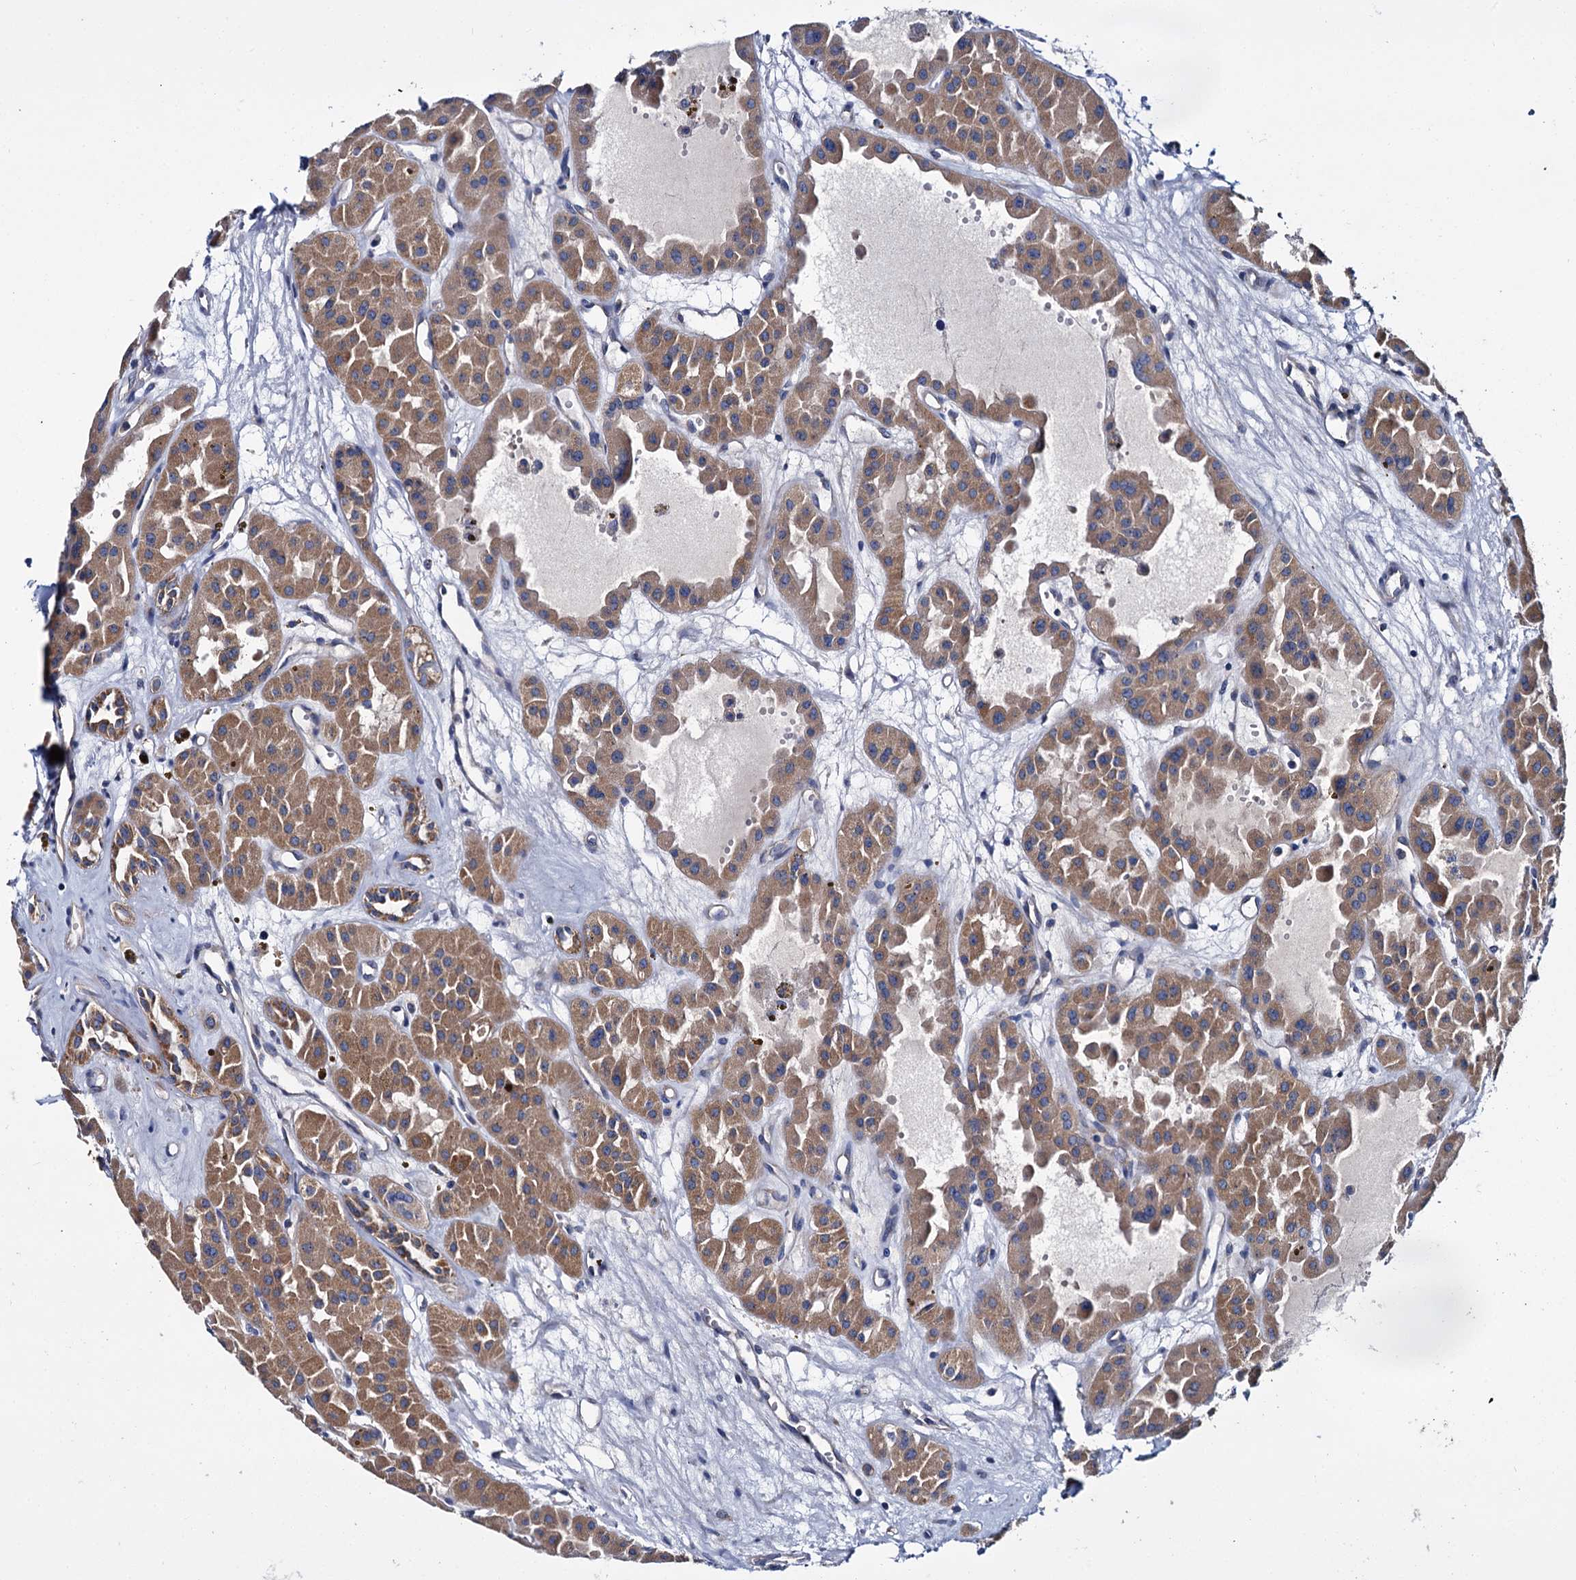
{"staining": {"intensity": "moderate", "quantity": ">75%", "location": "cytoplasmic/membranous"}, "tissue": "renal cancer", "cell_type": "Tumor cells", "image_type": "cancer", "snomed": [{"axis": "morphology", "description": "Carcinoma, NOS"}, {"axis": "topography", "description": "Kidney"}], "caption": "Protein expression analysis of human renal cancer reveals moderate cytoplasmic/membranous positivity in about >75% of tumor cells.", "gene": "CEP295", "patient": {"sex": "female", "age": 75}}